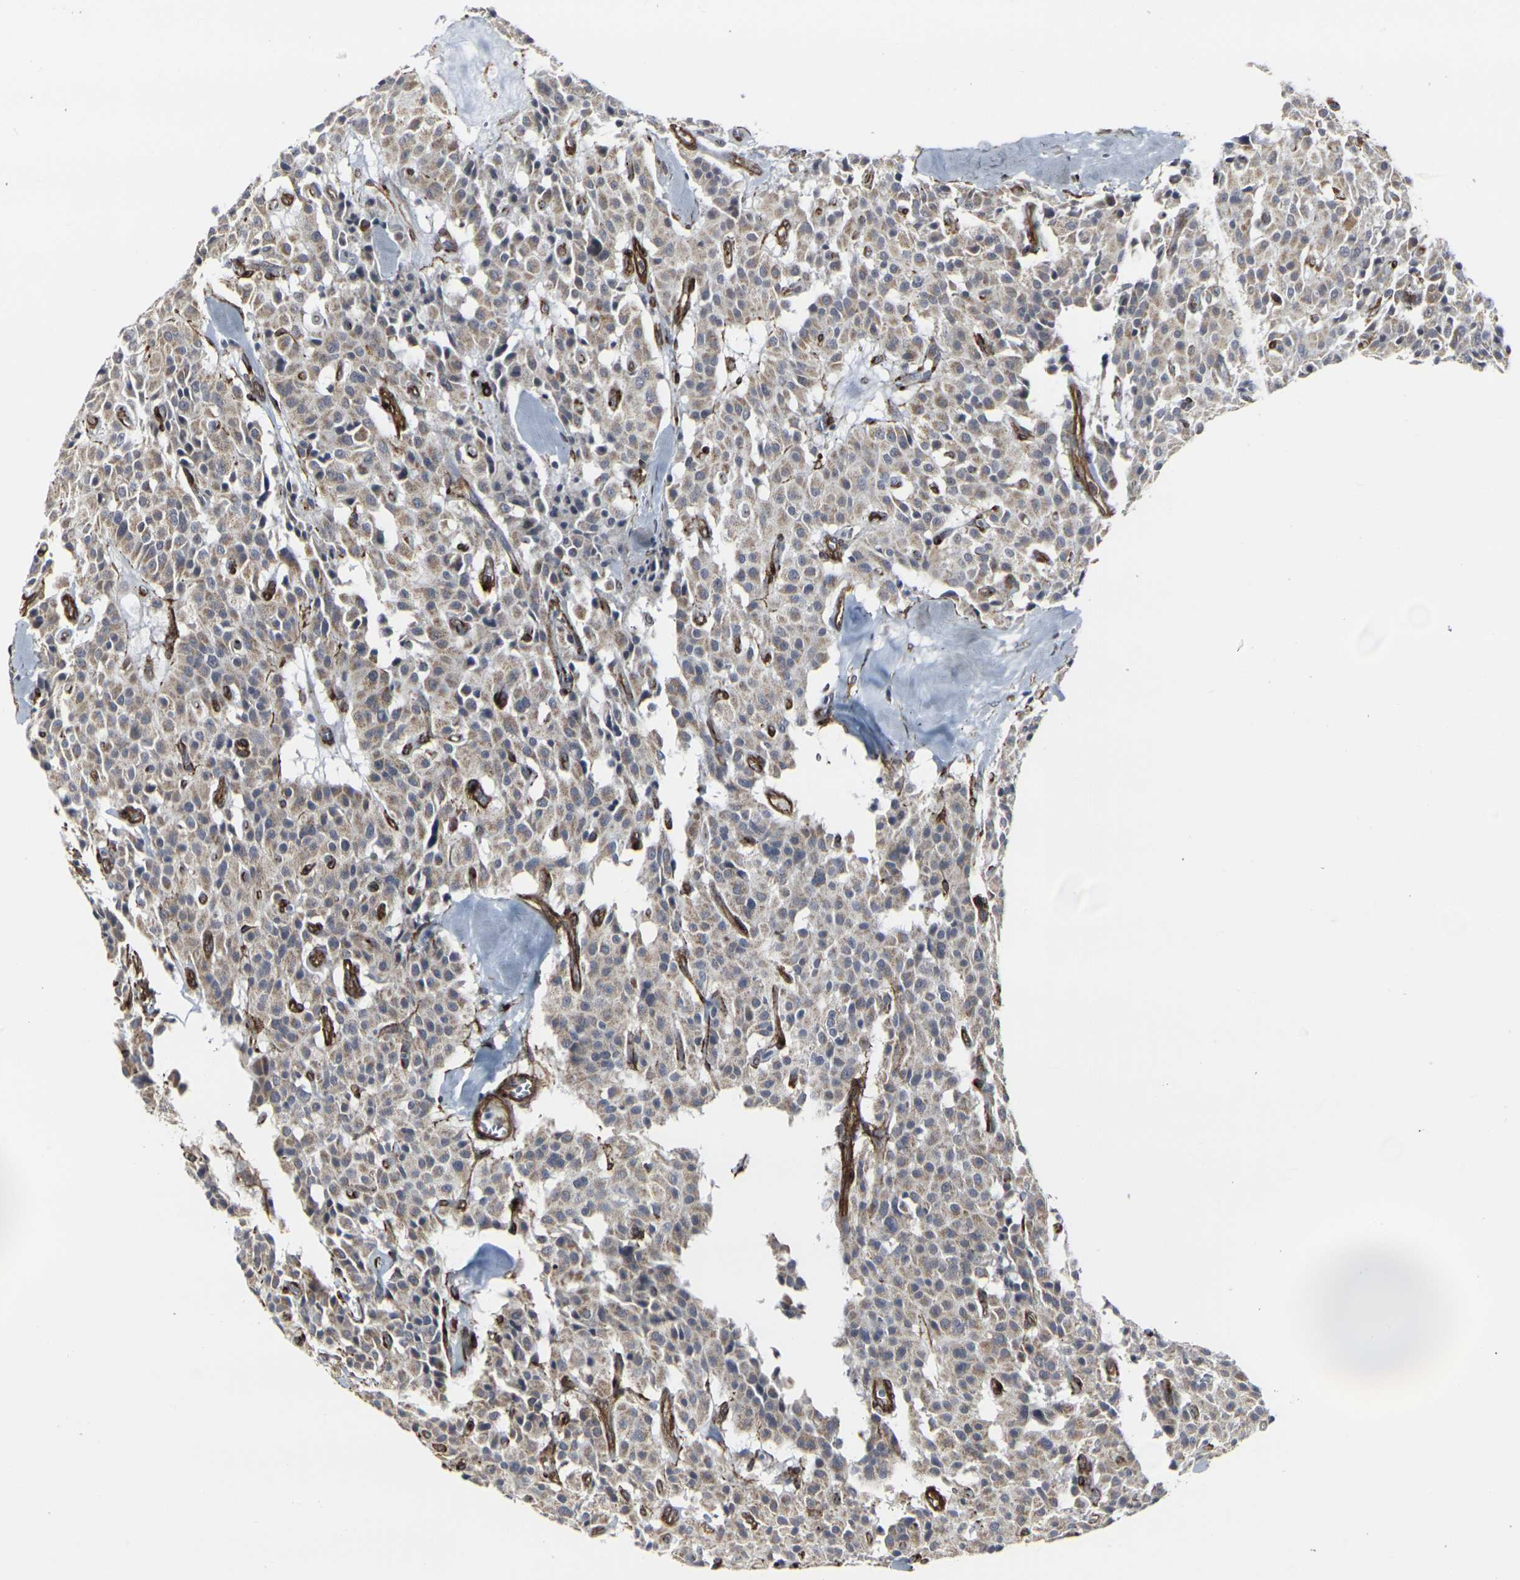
{"staining": {"intensity": "weak", "quantity": "25%-75%", "location": "cytoplasmic/membranous"}, "tissue": "carcinoid", "cell_type": "Tumor cells", "image_type": "cancer", "snomed": [{"axis": "morphology", "description": "Carcinoid, malignant, NOS"}, {"axis": "topography", "description": "Lung"}], "caption": "Malignant carcinoid was stained to show a protein in brown. There is low levels of weak cytoplasmic/membranous expression in approximately 25%-75% of tumor cells. The staining is performed using DAB brown chromogen to label protein expression. The nuclei are counter-stained blue using hematoxylin.", "gene": "MYOF", "patient": {"sex": "male", "age": 30}}